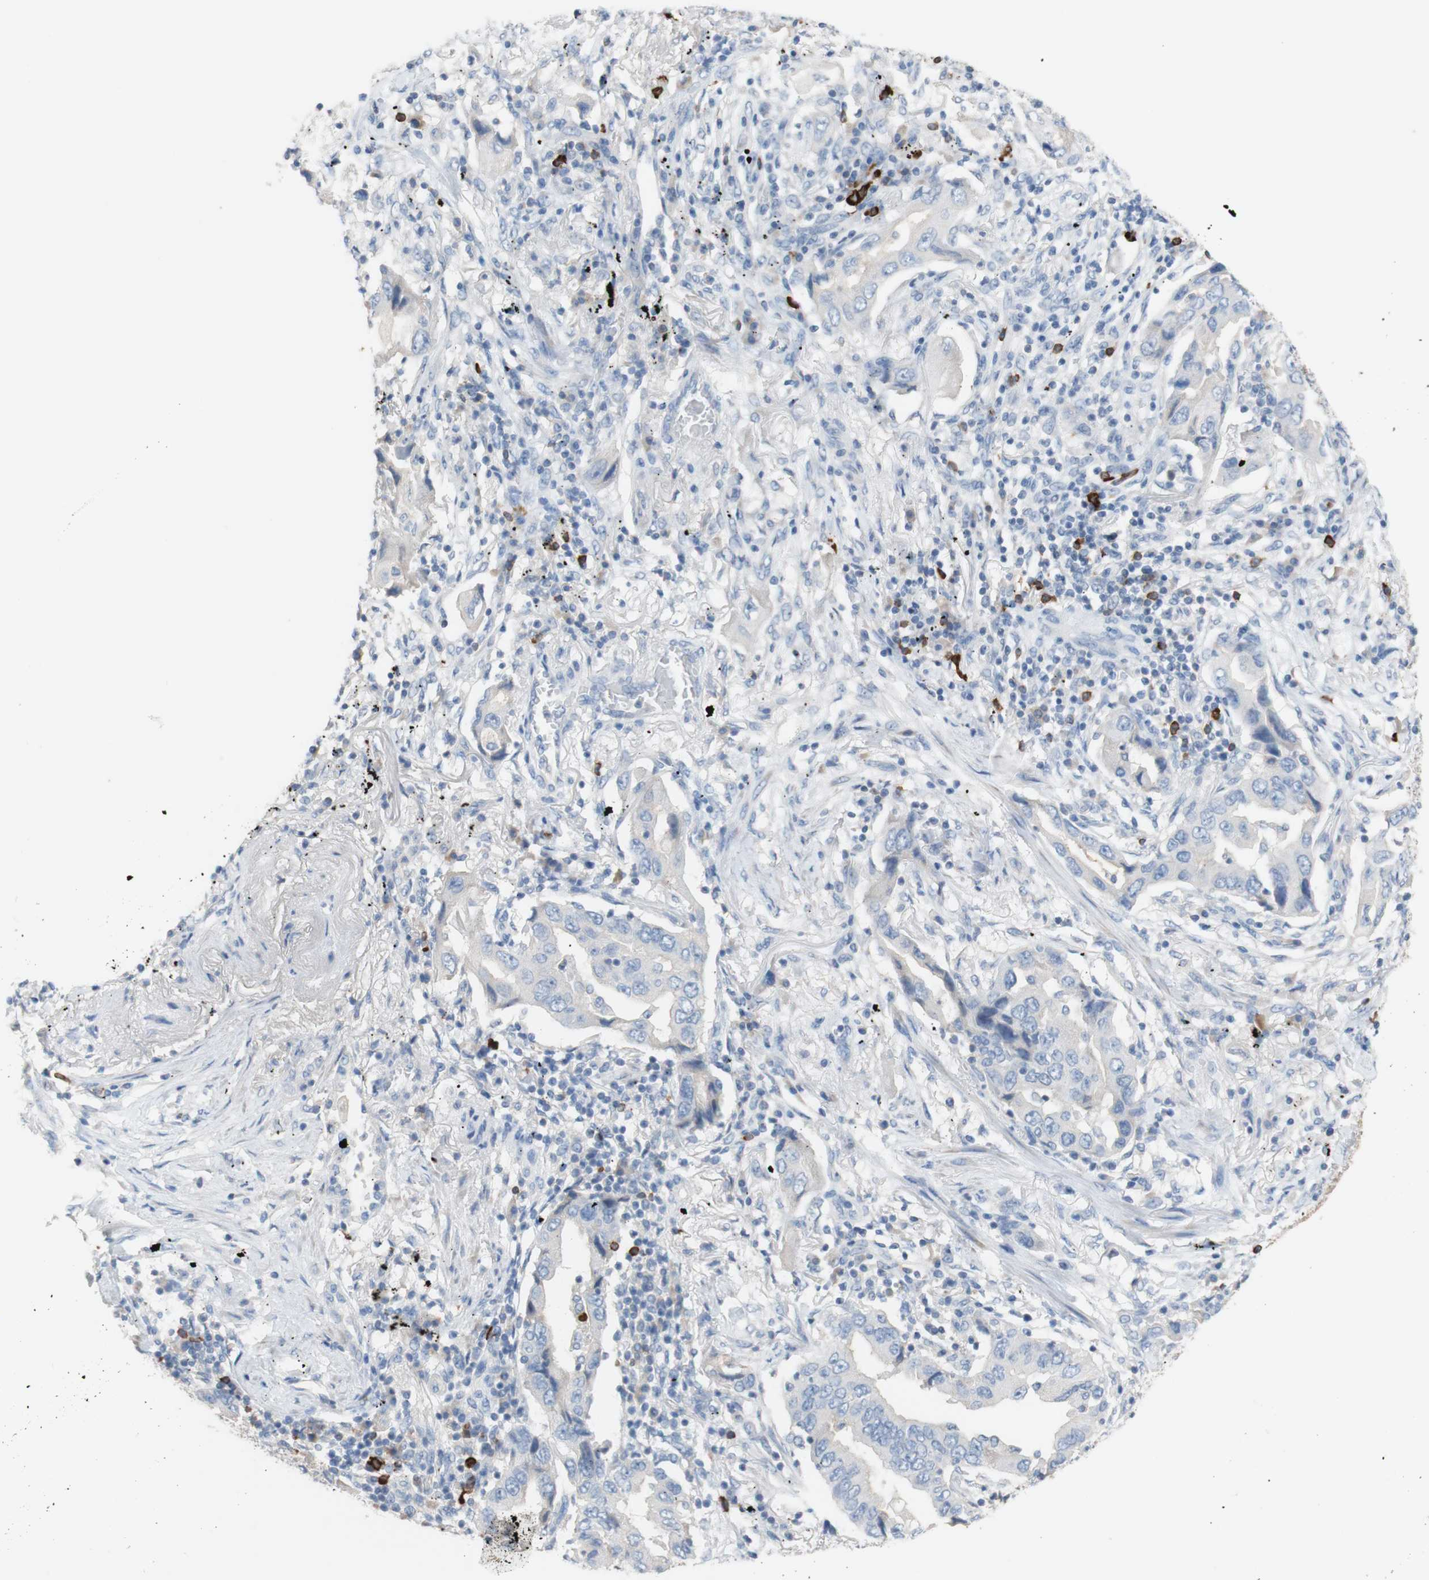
{"staining": {"intensity": "negative", "quantity": "none", "location": "none"}, "tissue": "lung cancer", "cell_type": "Tumor cells", "image_type": "cancer", "snomed": [{"axis": "morphology", "description": "Adenocarcinoma, NOS"}, {"axis": "topography", "description": "Lung"}], "caption": "IHC micrograph of neoplastic tissue: human adenocarcinoma (lung) stained with DAB exhibits no significant protein expression in tumor cells. (DAB (3,3'-diaminobenzidine) IHC, high magnification).", "gene": "PACSIN1", "patient": {"sex": "female", "age": 65}}